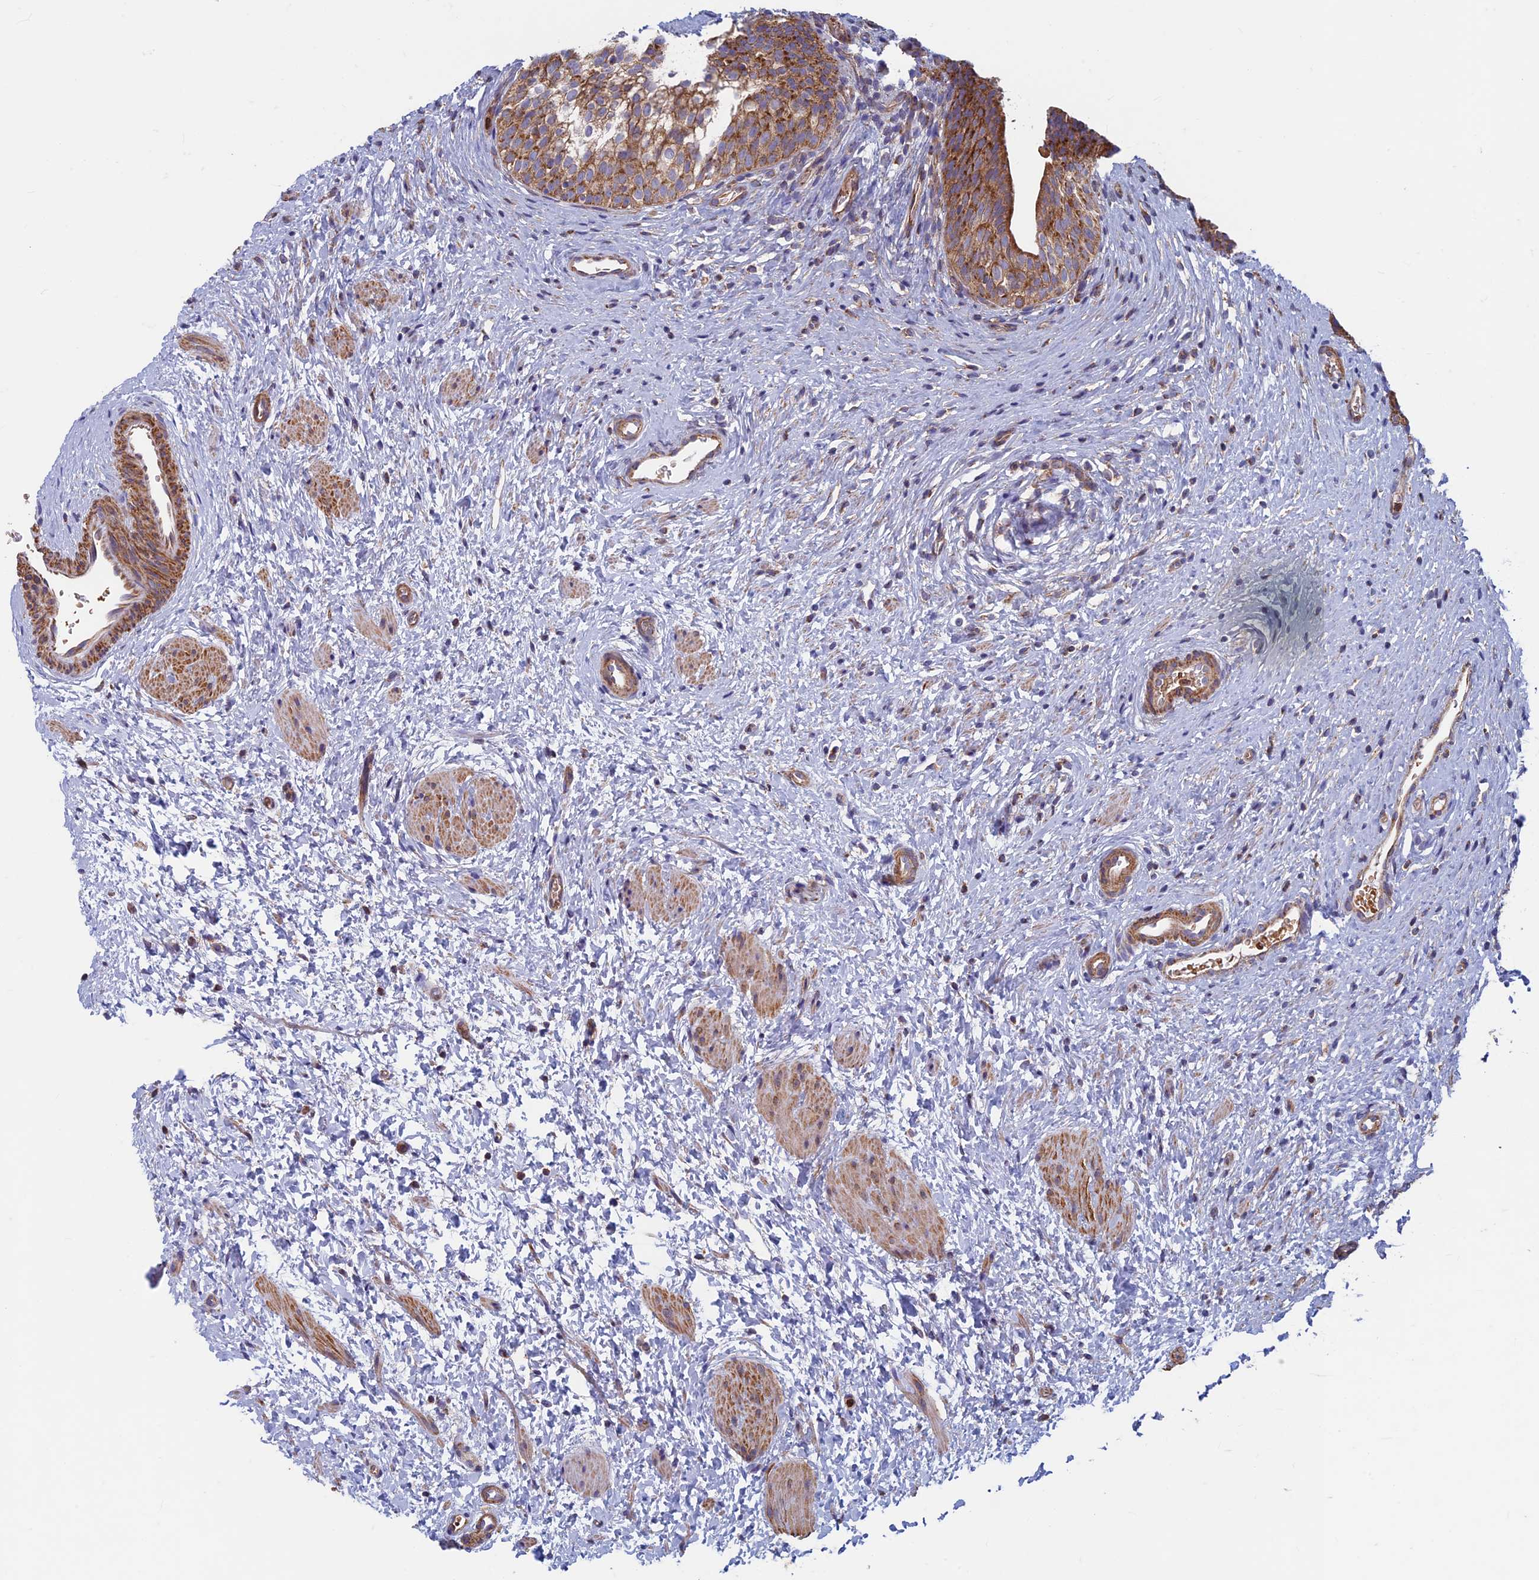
{"staining": {"intensity": "strong", "quantity": ">75%", "location": "cytoplasmic/membranous"}, "tissue": "urinary bladder", "cell_type": "Urothelial cells", "image_type": "normal", "snomed": [{"axis": "morphology", "description": "Normal tissue, NOS"}, {"axis": "topography", "description": "Urinary bladder"}], "caption": "Protein analysis of normal urinary bladder displays strong cytoplasmic/membranous staining in about >75% of urothelial cells.", "gene": "DNM1L", "patient": {"sex": "male", "age": 1}}